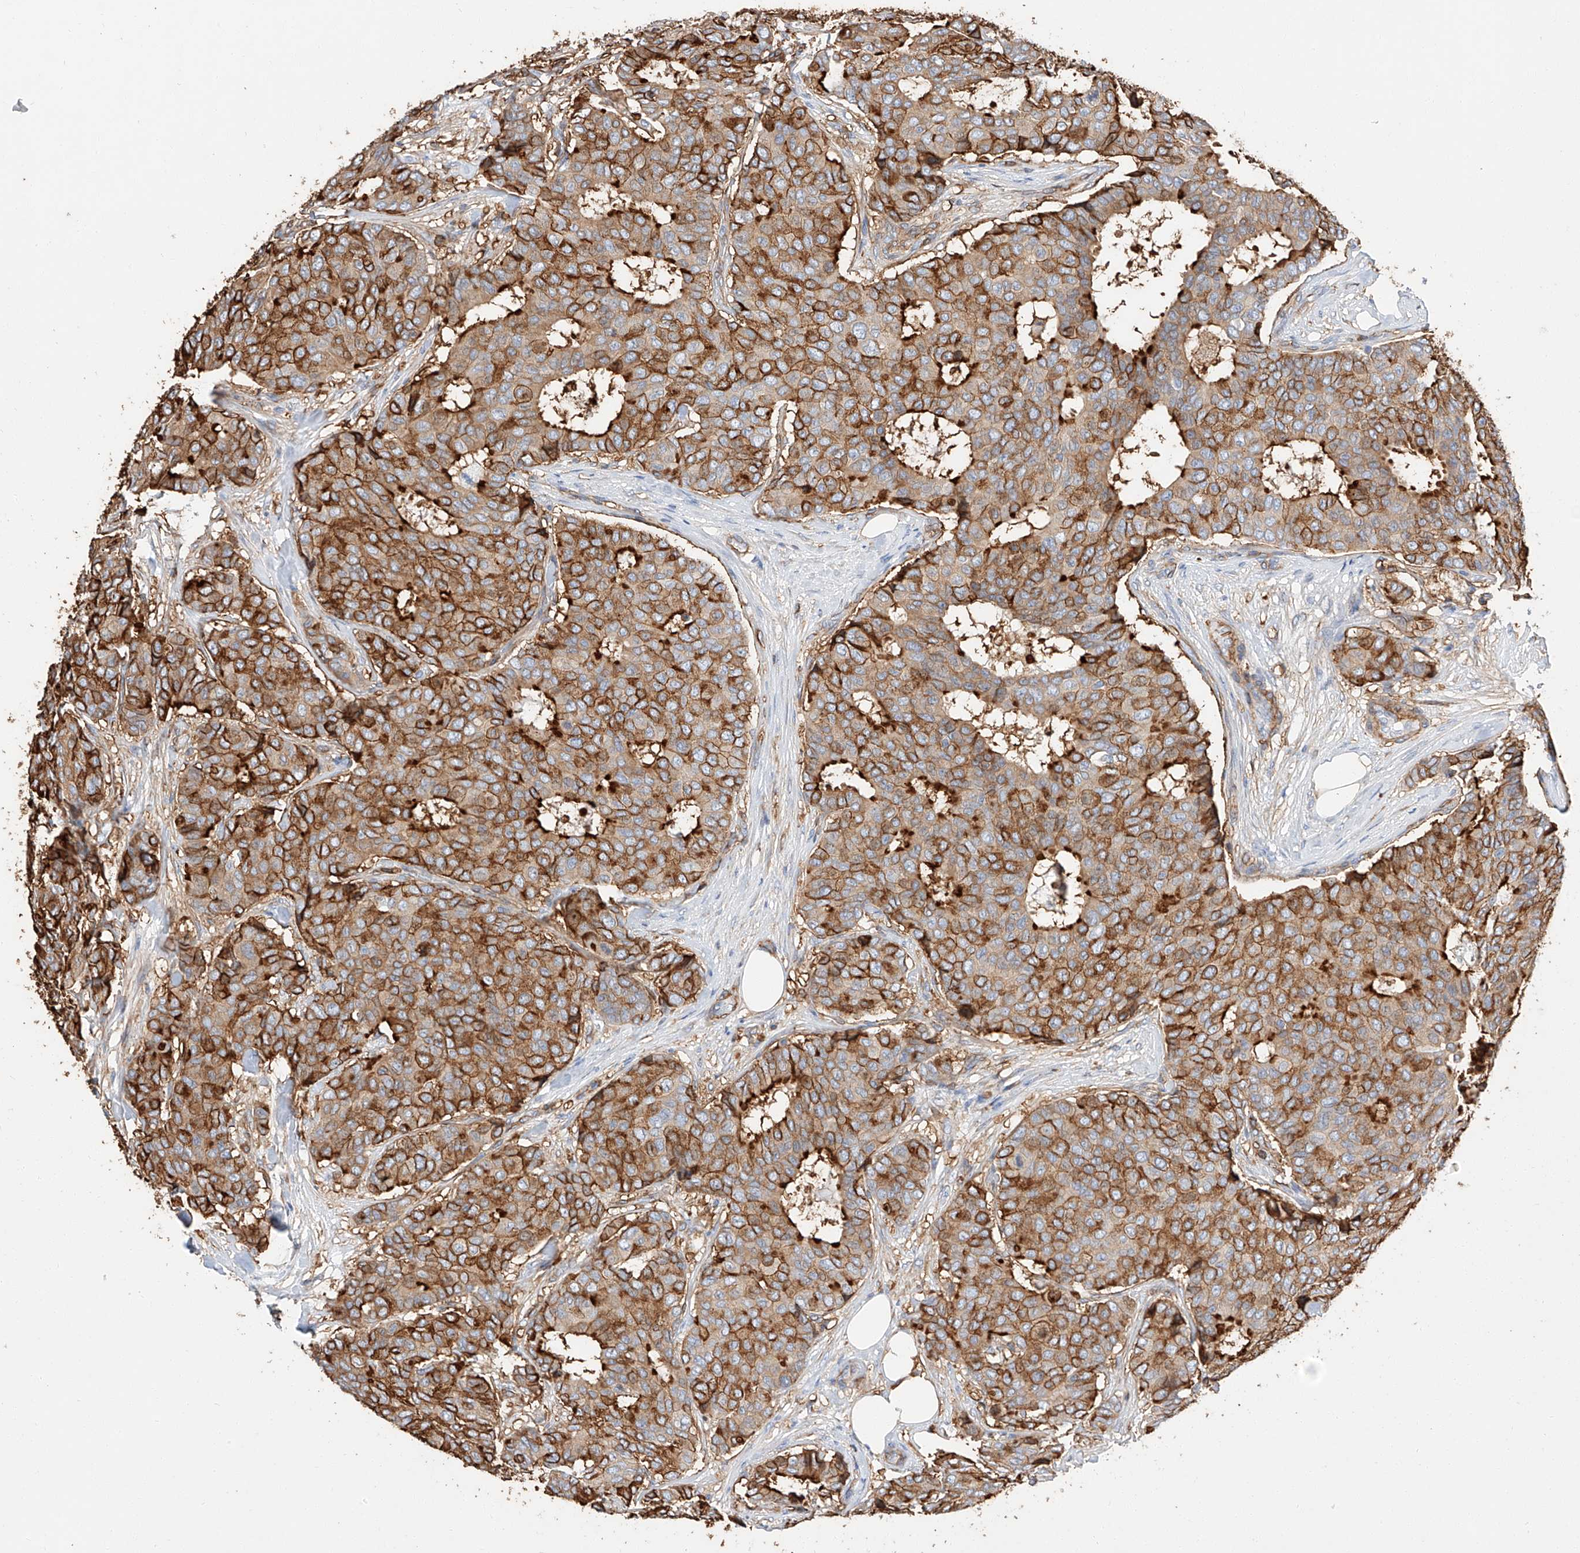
{"staining": {"intensity": "strong", "quantity": ">75%", "location": "cytoplasmic/membranous"}, "tissue": "breast cancer", "cell_type": "Tumor cells", "image_type": "cancer", "snomed": [{"axis": "morphology", "description": "Duct carcinoma"}, {"axis": "topography", "description": "Breast"}], "caption": "The immunohistochemical stain highlights strong cytoplasmic/membranous expression in tumor cells of intraductal carcinoma (breast) tissue.", "gene": "WFS1", "patient": {"sex": "female", "age": 75}}